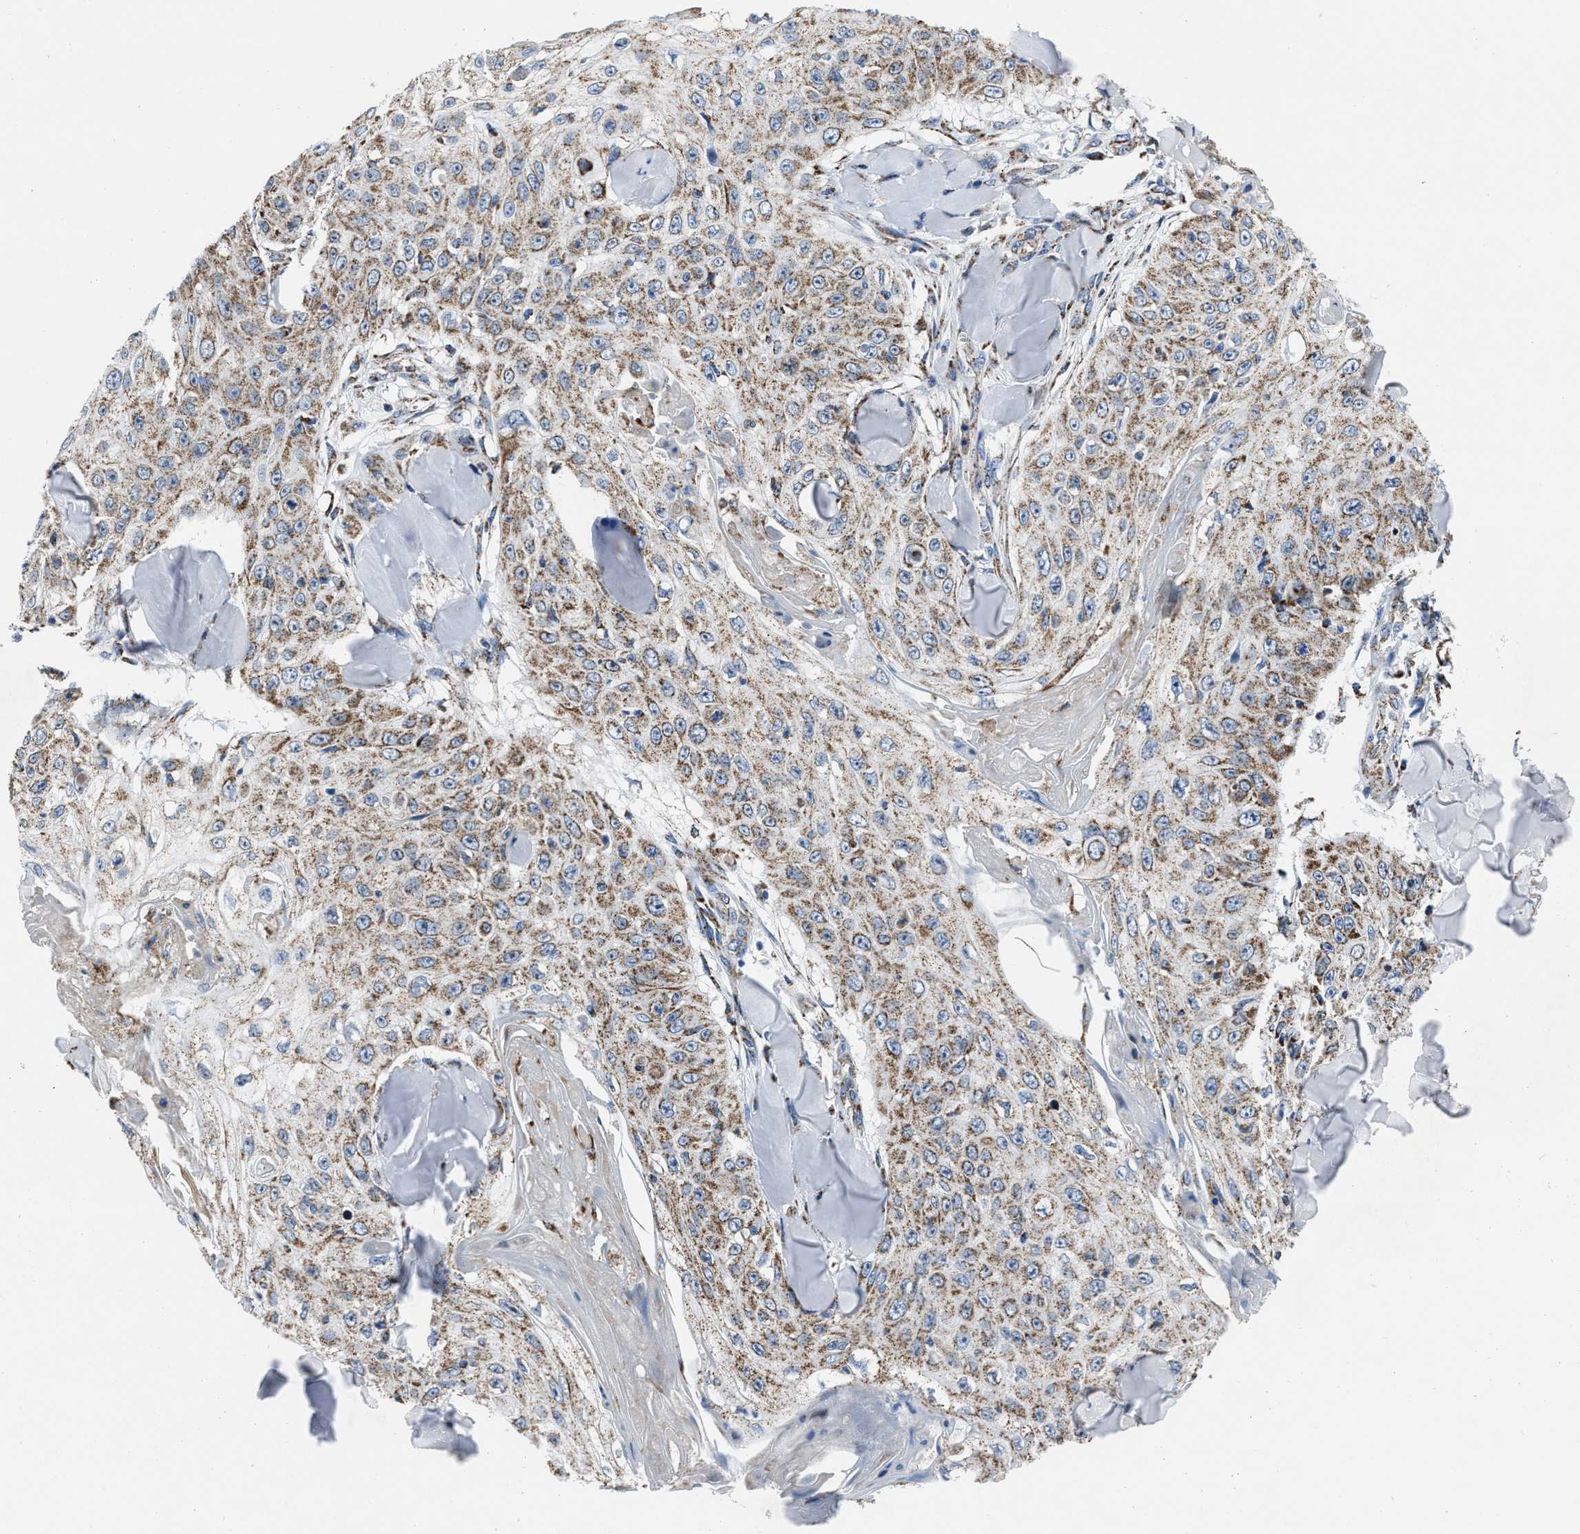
{"staining": {"intensity": "moderate", "quantity": ">75%", "location": "cytoplasmic/membranous"}, "tissue": "skin cancer", "cell_type": "Tumor cells", "image_type": "cancer", "snomed": [{"axis": "morphology", "description": "Squamous cell carcinoma, NOS"}, {"axis": "topography", "description": "Skin"}], "caption": "Tumor cells display moderate cytoplasmic/membranous positivity in approximately >75% of cells in skin cancer.", "gene": "NSD3", "patient": {"sex": "male", "age": 86}}